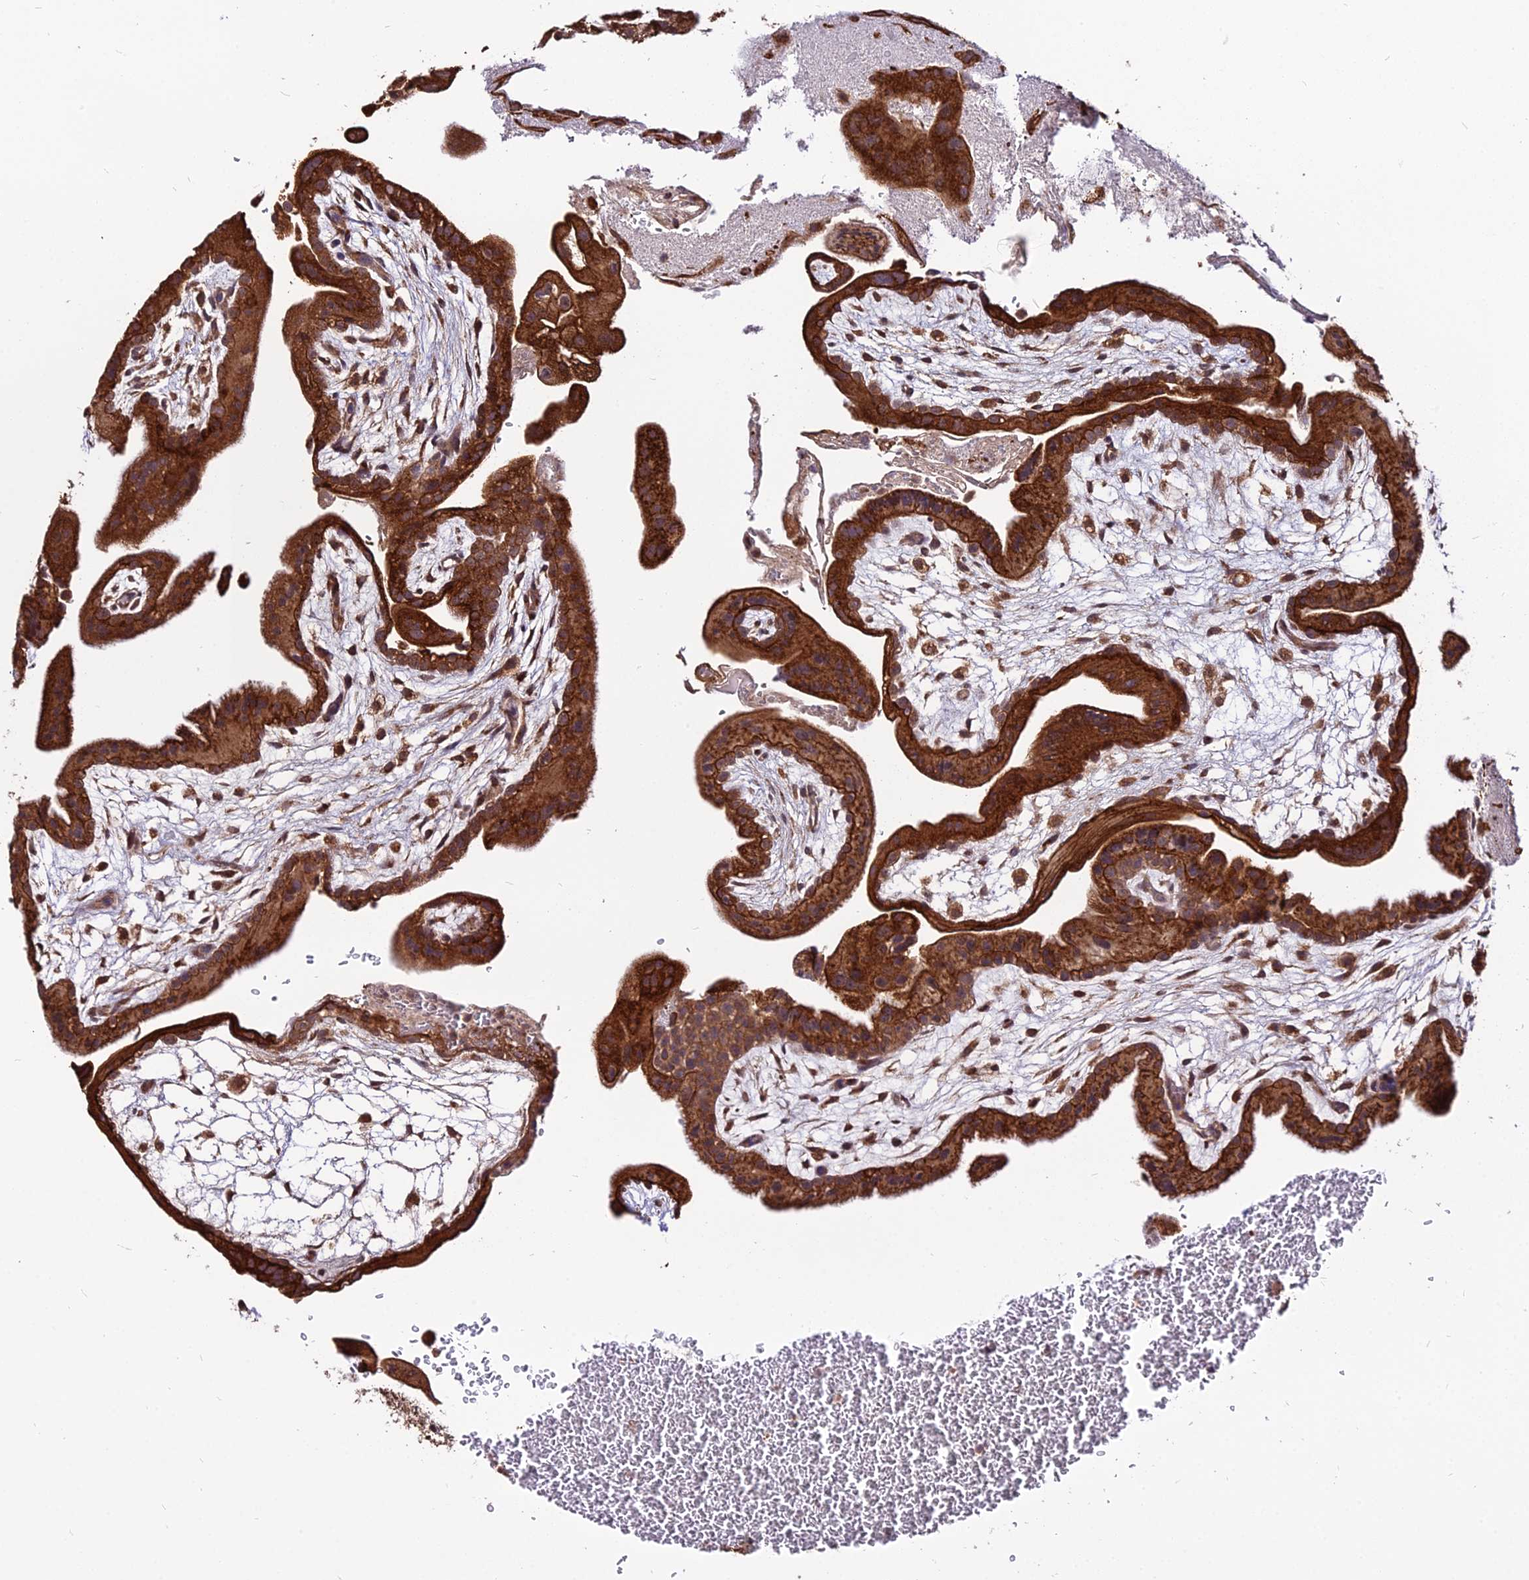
{"staining": {"intensity": "strong", "quantity": ">75%", "location": "cytoplasmic/membranous"}, "tissue": "placenta", "cell_type": "Decidual cells", "image_type": "normal", "snomed": [{"axis": "morphology", "description": "Normal tissue, NOS"}, {"axis": "topography", "description": "Placenta"}], "caption": "Placenta stained with a protein marker shows strong staining in decidual cells.", "gene": "ENSG00000258465", "patient": {"sex": "female", "age": 35}}